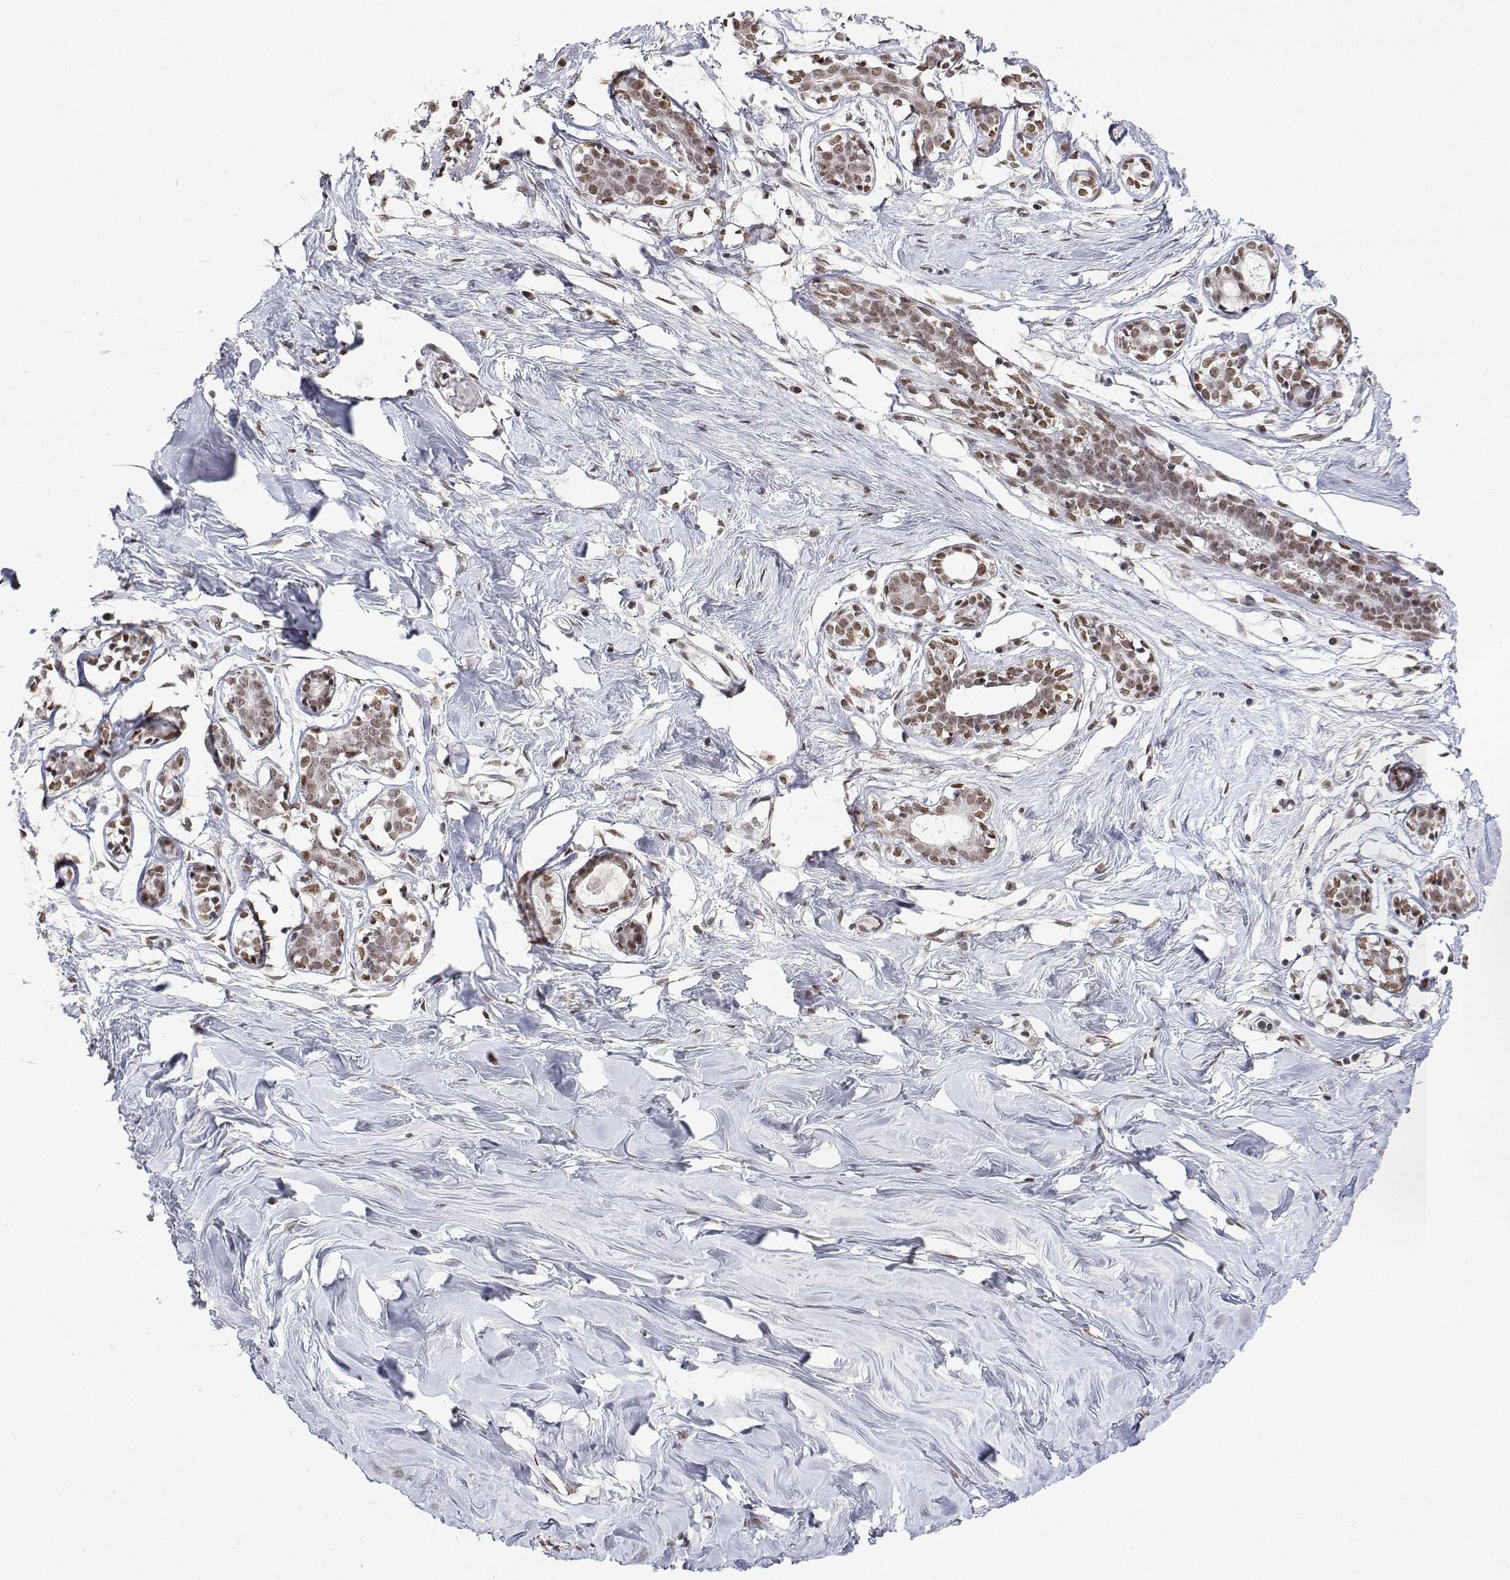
{"staining": {"intensity": "moderate", "quantity": "<25%", "location": "nuclear"}, "tissue": "breast", "cell_type": "Adipocytes", "image_type": "normal", "snomed": [{"axis": "morphology", "description": "Normal tissue, NOS"}, {"axis": "topography", "description": "Breast"}], "caption": "Protein expression analysis of normal human breast reveals moderate nuclear staining in approximately <25% of adipocytes. (Stains: DAB (3,3'-diaminobenzidine) in brown, nuclei in blue, Microscopy: brightfield microscopy at high magnification).", "gene": "XPC", "patient": {"sex": "female", "age": 27}}